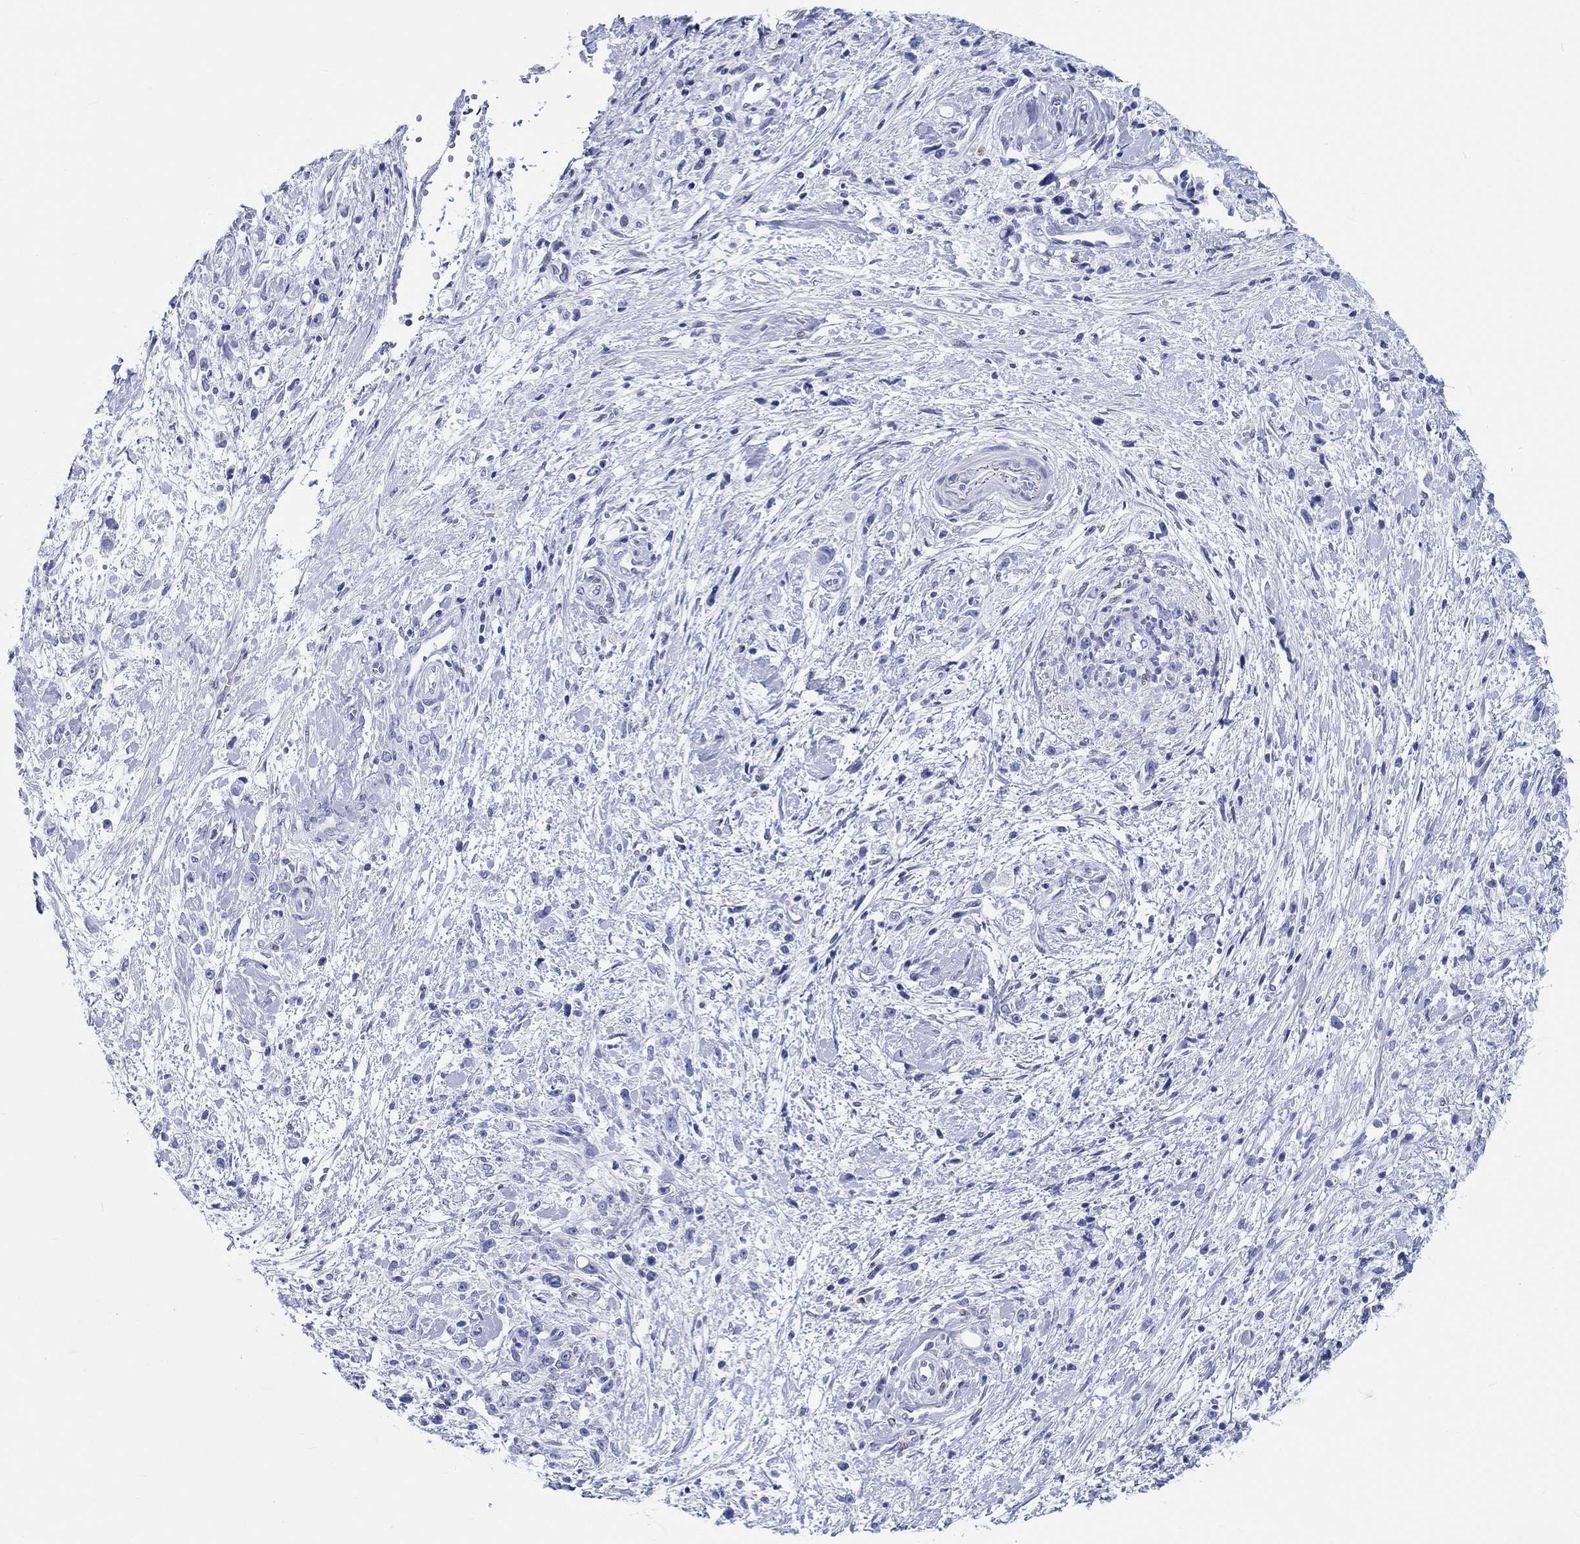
{"staining": {"intensity": "negative", "quantity": "none", "location": "none"}, "tissue": "stomach cancer", "cell_type": "Tumor cells", "image_type": "cancer", "snomed": [{"axis": "morphology", "description": "Adenocarcinoma, NOS"}, {"axis": "topography", "description": "Stomach"}], "caption": "A micrograph of stomach cancer stained for a protein displays no brown staining in tumor cells.", "gene": "H1-1", "patient": {"sex": "female", "age": 59}}